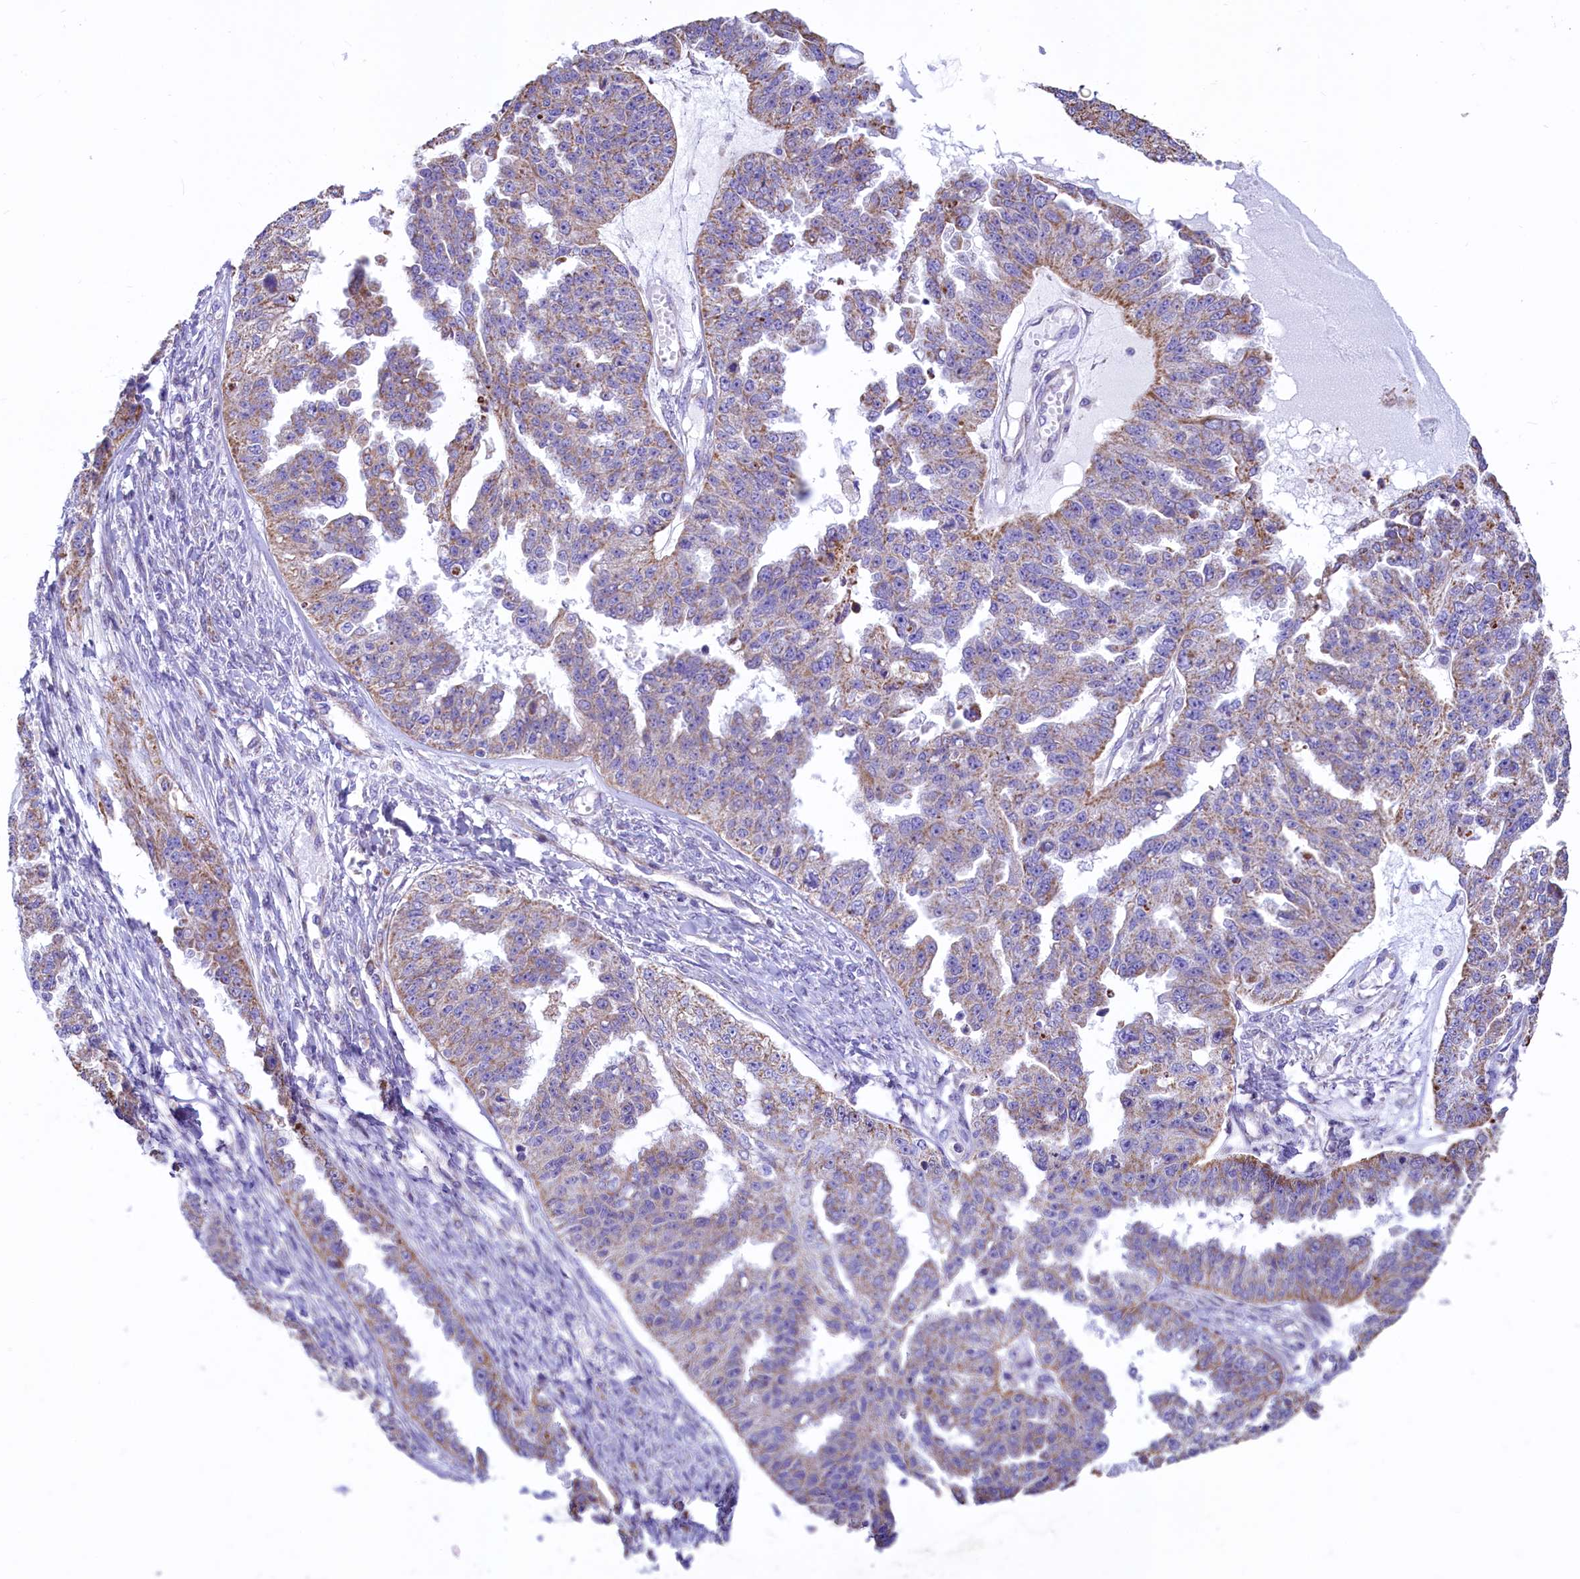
{"staining": {"intensity": "moderate", "quantity": "25%-75%", "location": "cytoplasmic/membranous"}, "tissue": "ovarian cancer", "cell_type": "Tumor cells", "image_type": "cancer", "snomed": [{"axis": "morphology", "description": "Cystadenocarcinoma, serous, NOS"}, {"axis": "topography", "description": "Ovary"}], "caption": "High-power microscopy captured an immunohistochemistry image of ovarian serous cystadenocarcinoma, revealing moderate cytoplasmic/membranous positivity in about 25%-75% of tumor cells.", "gene": "VWCE", "patient": {"sex": "female", "age": 58}}